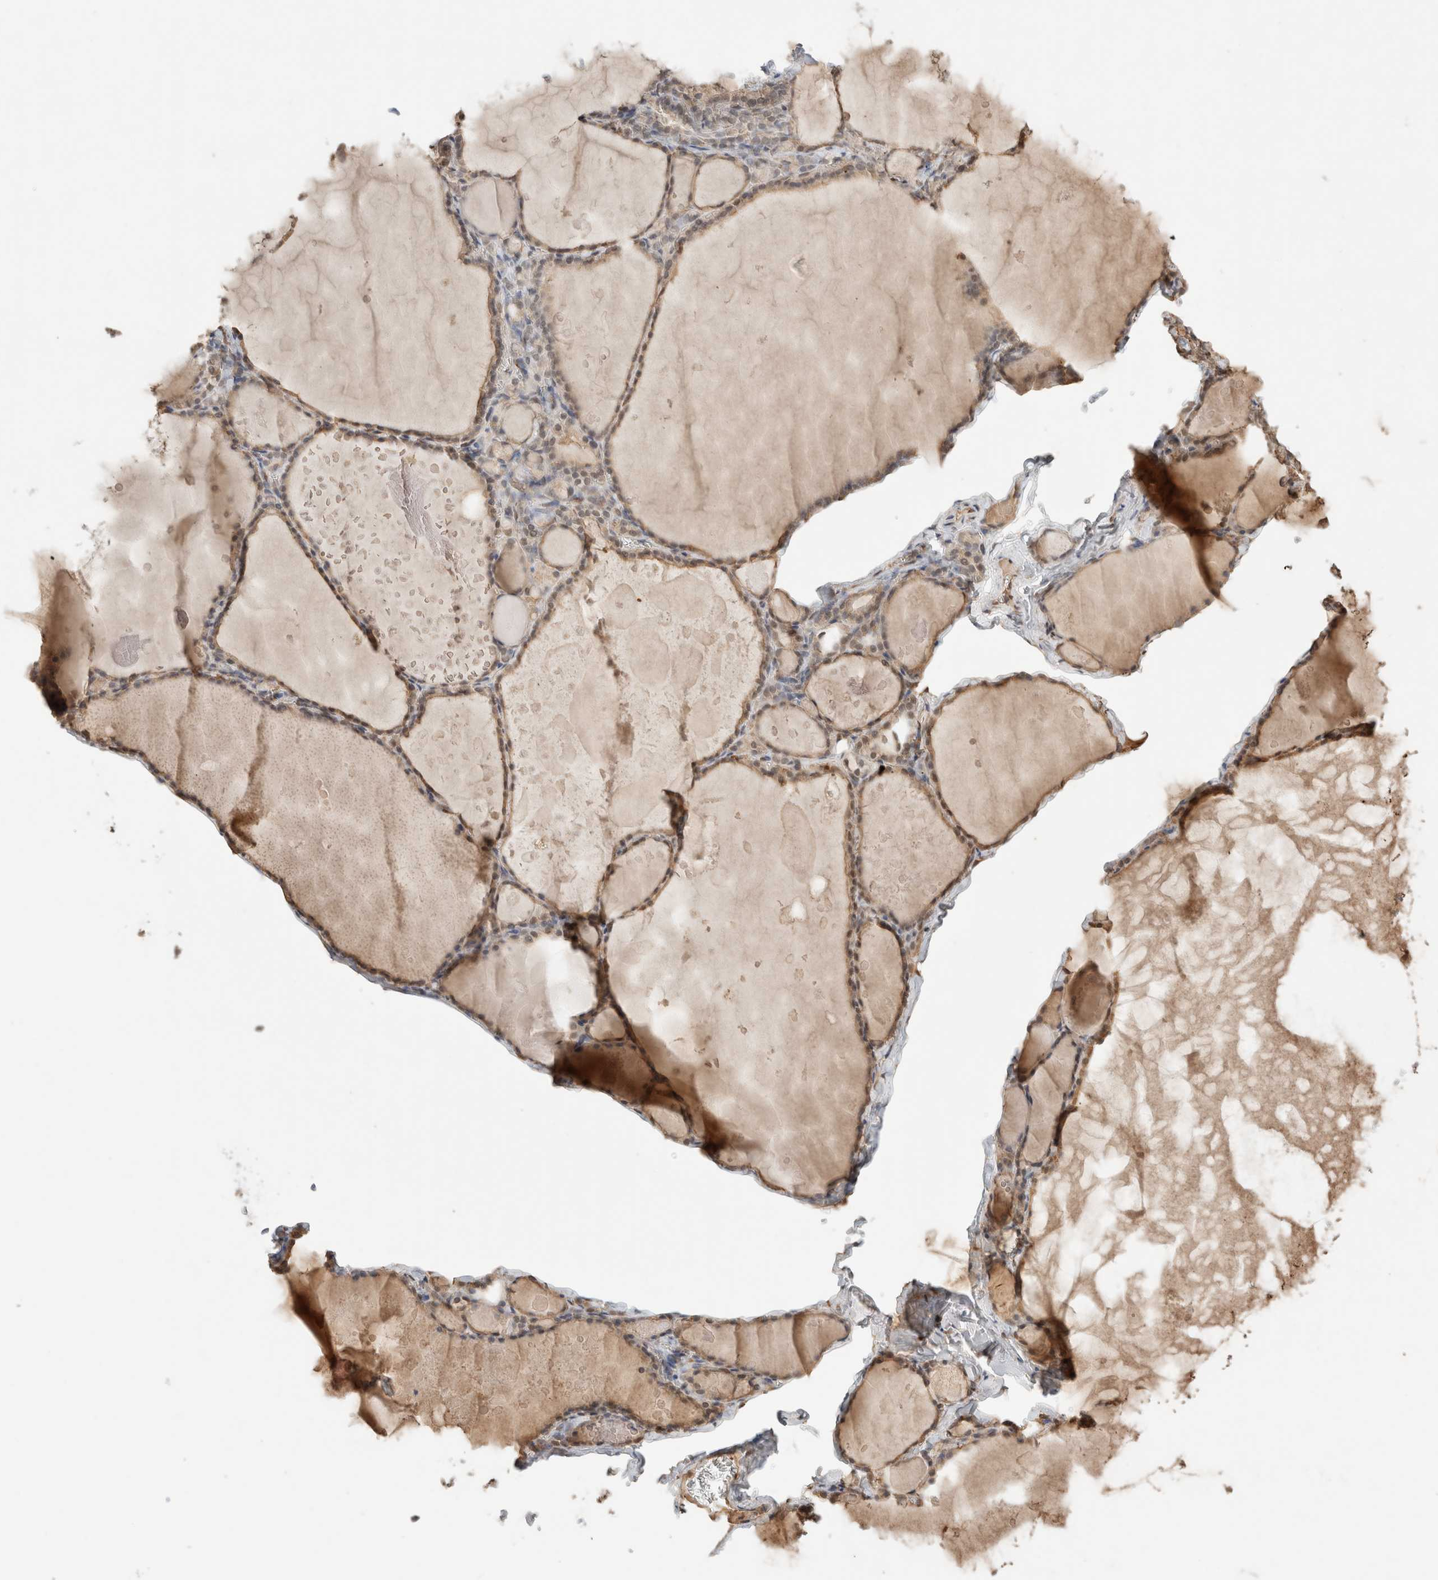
{"staining": {"intensity": "moderate", "quantity": ">75%", "location": "cytoplasmic/membranous,nuclear"}, "tissue": "thyroid gland", "cell_type": "Glandular cells", "image_type": "normal", "snomed": [{"axis": "morphology", "description": "Normal tissue, NOS"}, {"axis": "topography", "description": "Thyroid gland"}], "caption": "The photomicrograph demonstrates a brown stain indicating the presence of a protein in the cytoplasmic/membranous,nuclear of glandular cells in thyroid gland.", "gene": "YWHAH", "patient": {"sex": "male", "age": 56}}